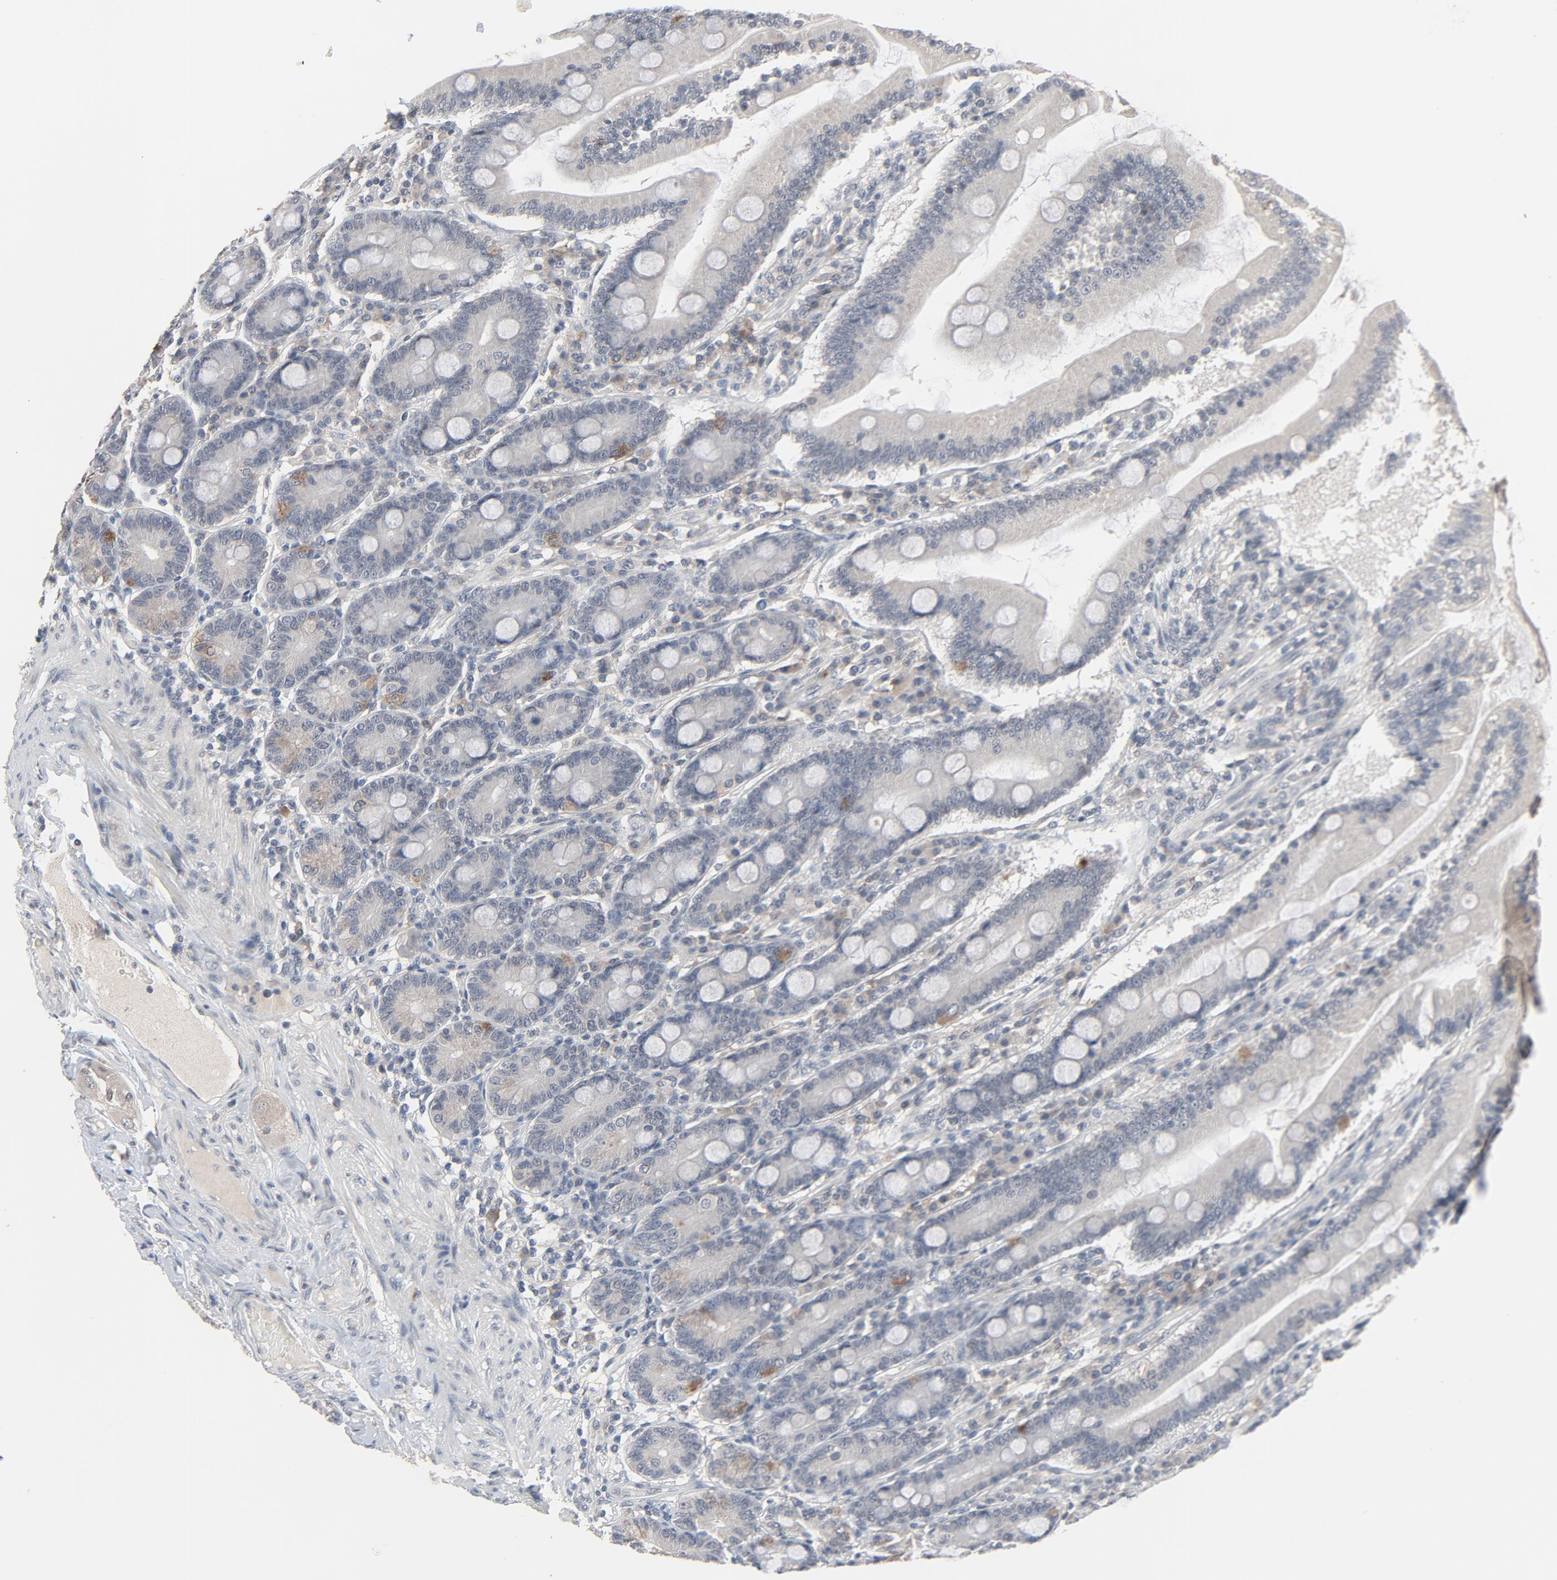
{"staining": {"intensity": "moderate", "quantity": "<25%", "location": "cytoplasmic/membranous"}, "tissue": "duodenum", "cell_type": "Glandular cells", "image_type": "normal", "snomed": [{"axis": "morphology", "description": "Normal tissue, NOS"}, {"axis": "topography", "description": "Duodenum"}], "caption": "Immunohistochemical staining of unremarkable duodenum exhibits <25% levels of moderate cytoplasmic/membranous protein positivity in about <25% of glandular cells.", "gene": "MT3", "patient": {"sex": "female", "age": 64}}